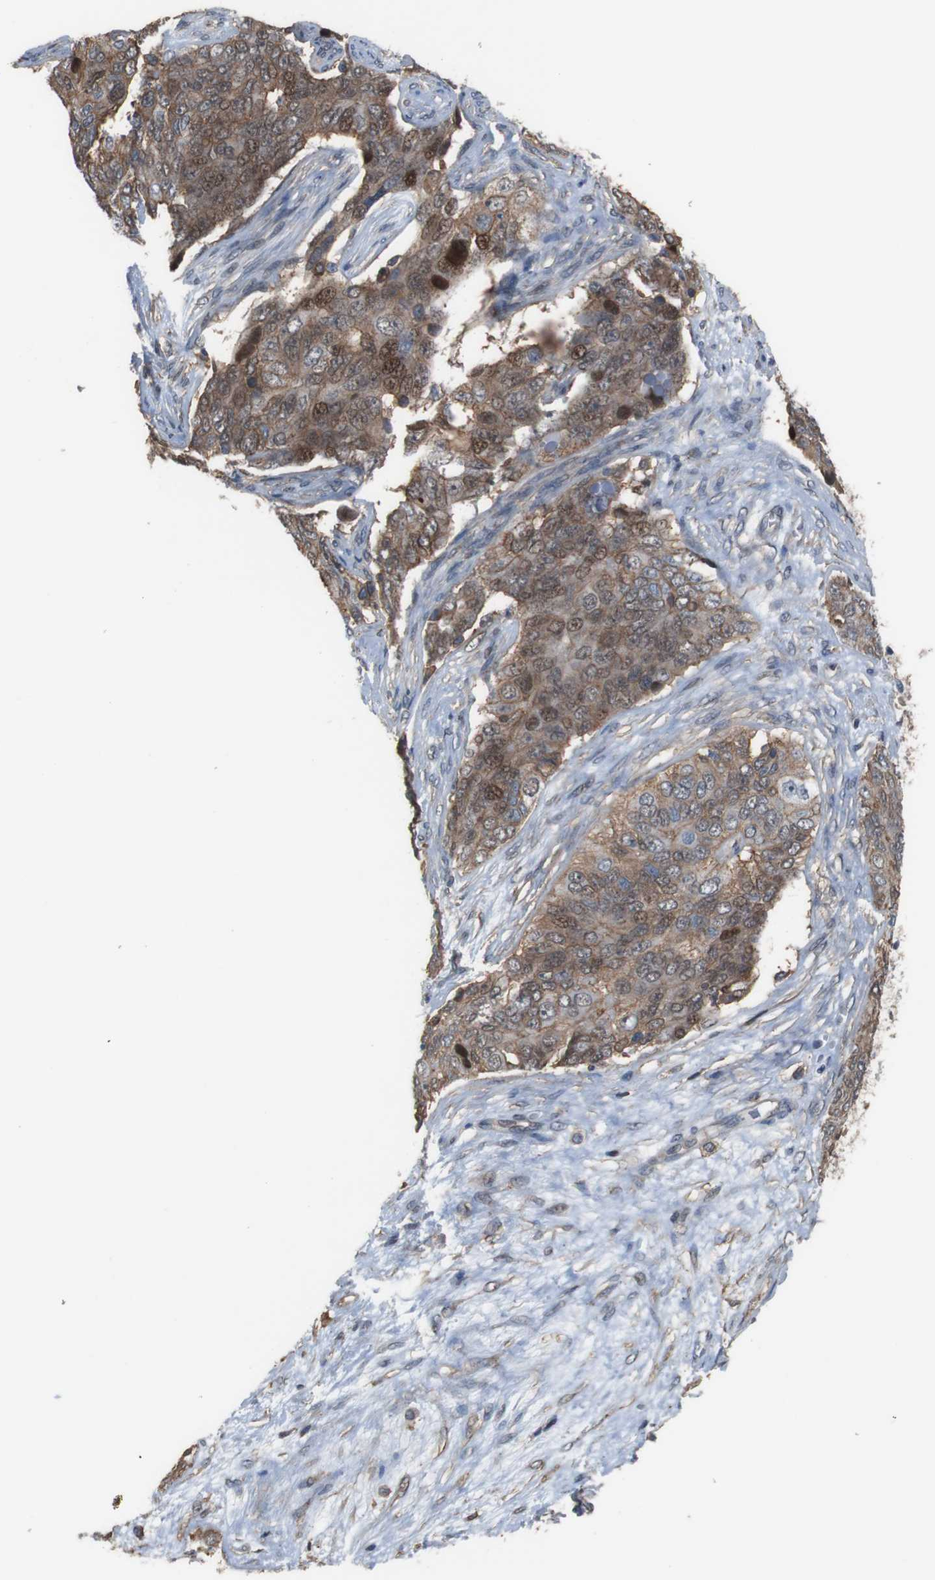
{"staining": {"intensity": "moderate", "quantity": "25%-75%", "location": "cytoplasmic/membranous"}, "tissue": "ovarian cancer", "cell_type": "Tumor cells", "image_type": "cancer", "snomed": [{"axis": "morphology", "description": "Carcinoma, endometroid"}, {"axis": "topography", "description": "Ovary"}], "caption": "Immunohistochemistry (DAB) staining of human ovarian cancer shows moderate cytoplasmic/membranous protein expression in about 25%-75% of tumor cells. (brown staining indicates protein expression, while blue staining denotes nuclei).", "gene": "ATP2B1", "patient": {"sex": "female", "age": 51}}